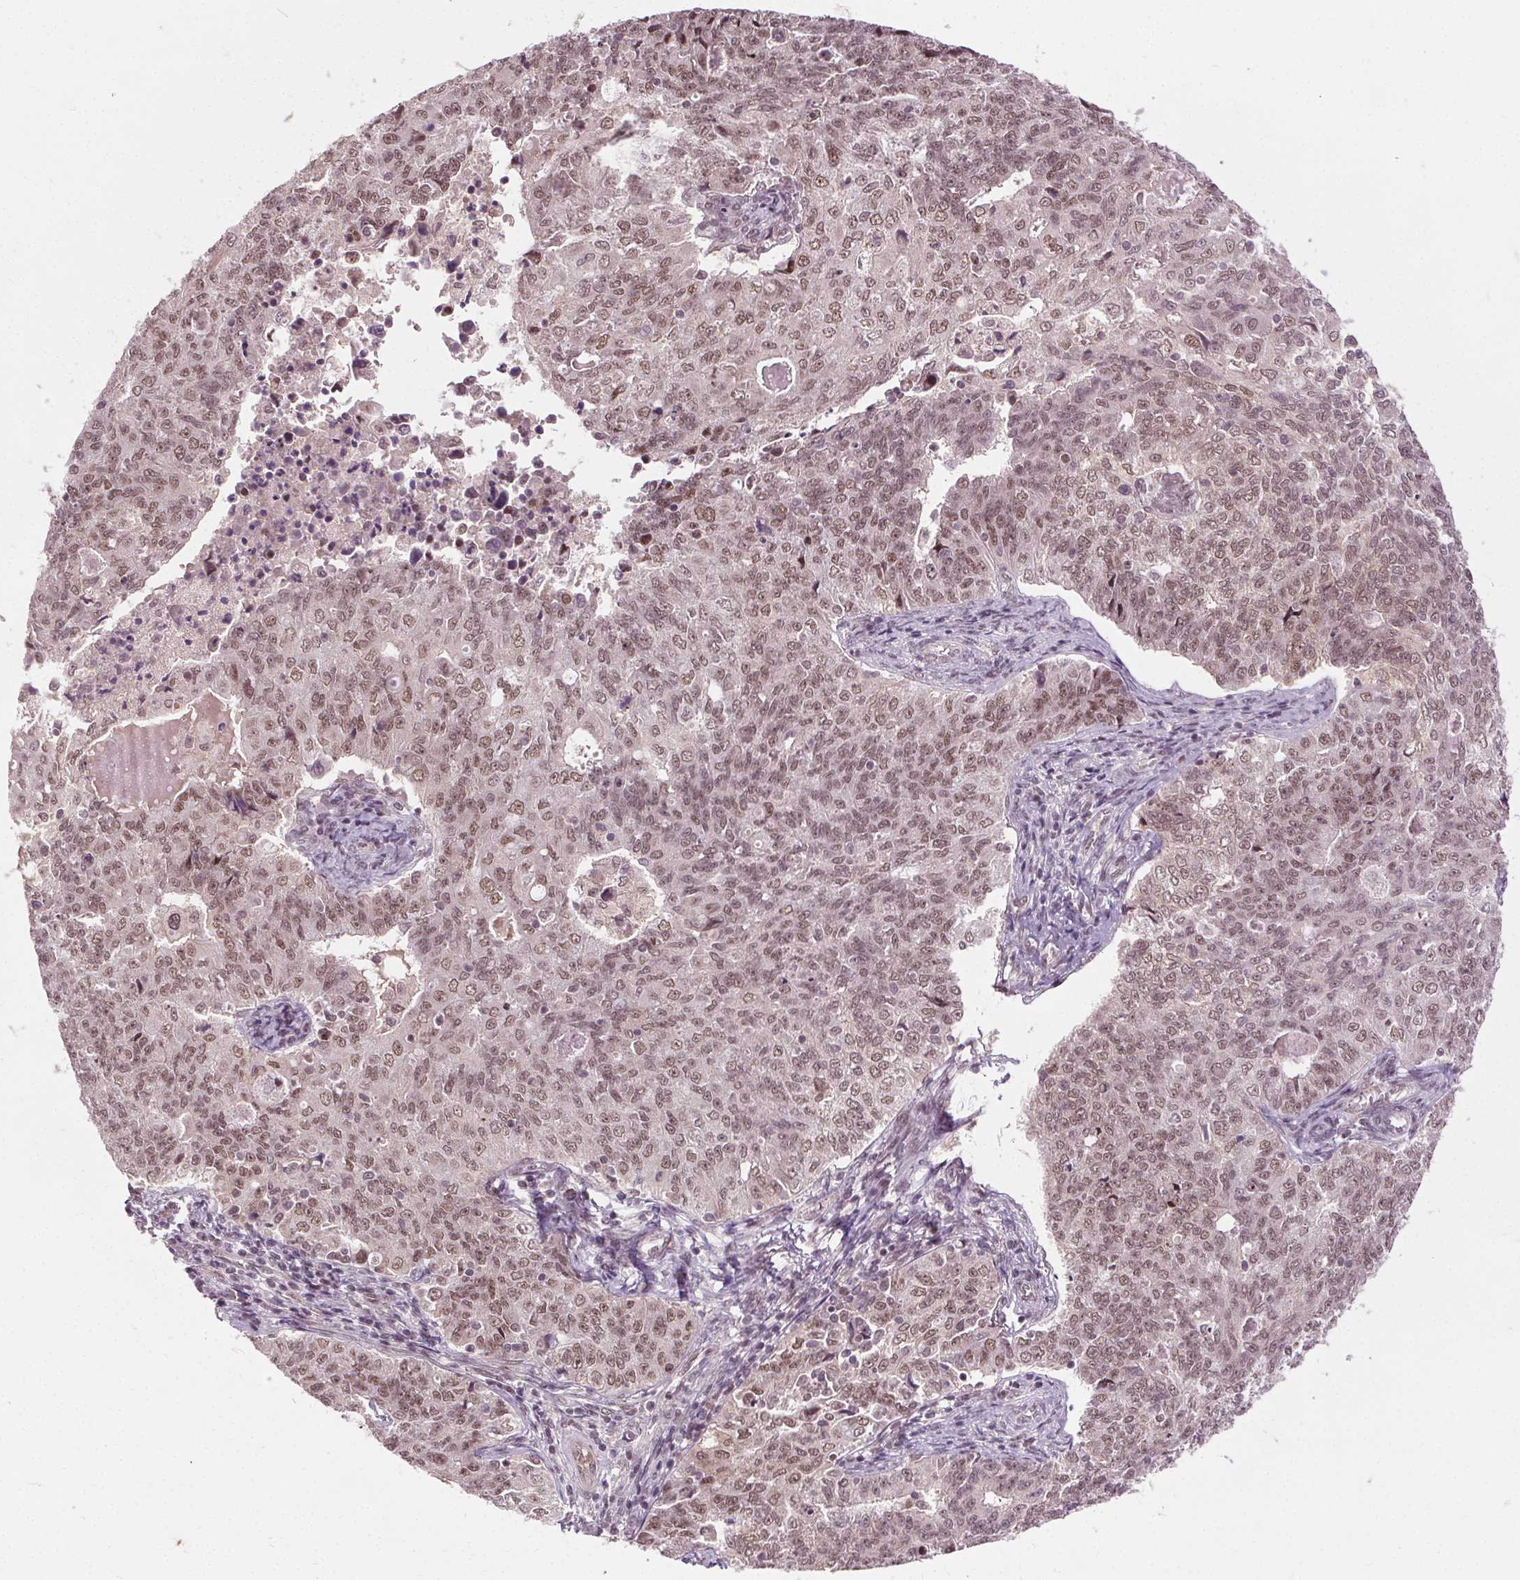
{"staining": {"intensity": "moderate", "quantity": ">75%", "location": "nuclear"}, "tissue": "endometrial cancer", "cell_type": "Tumor cells", "image_type": "cancer", "snomed": [{"axis": "morphology", "description": "Adenocarcinoma, NOS"}, {"axis": "topography", "description": "Endometrium"}], "caption": "Approximately >75% of tumor cells in human adenocarcinoma (endometrial) reveal moderate nuclear protein staining as visualized by brown immunohistochemical staining.", "gene": "MED6", "patient": {"sex": "female", "age": 43}}